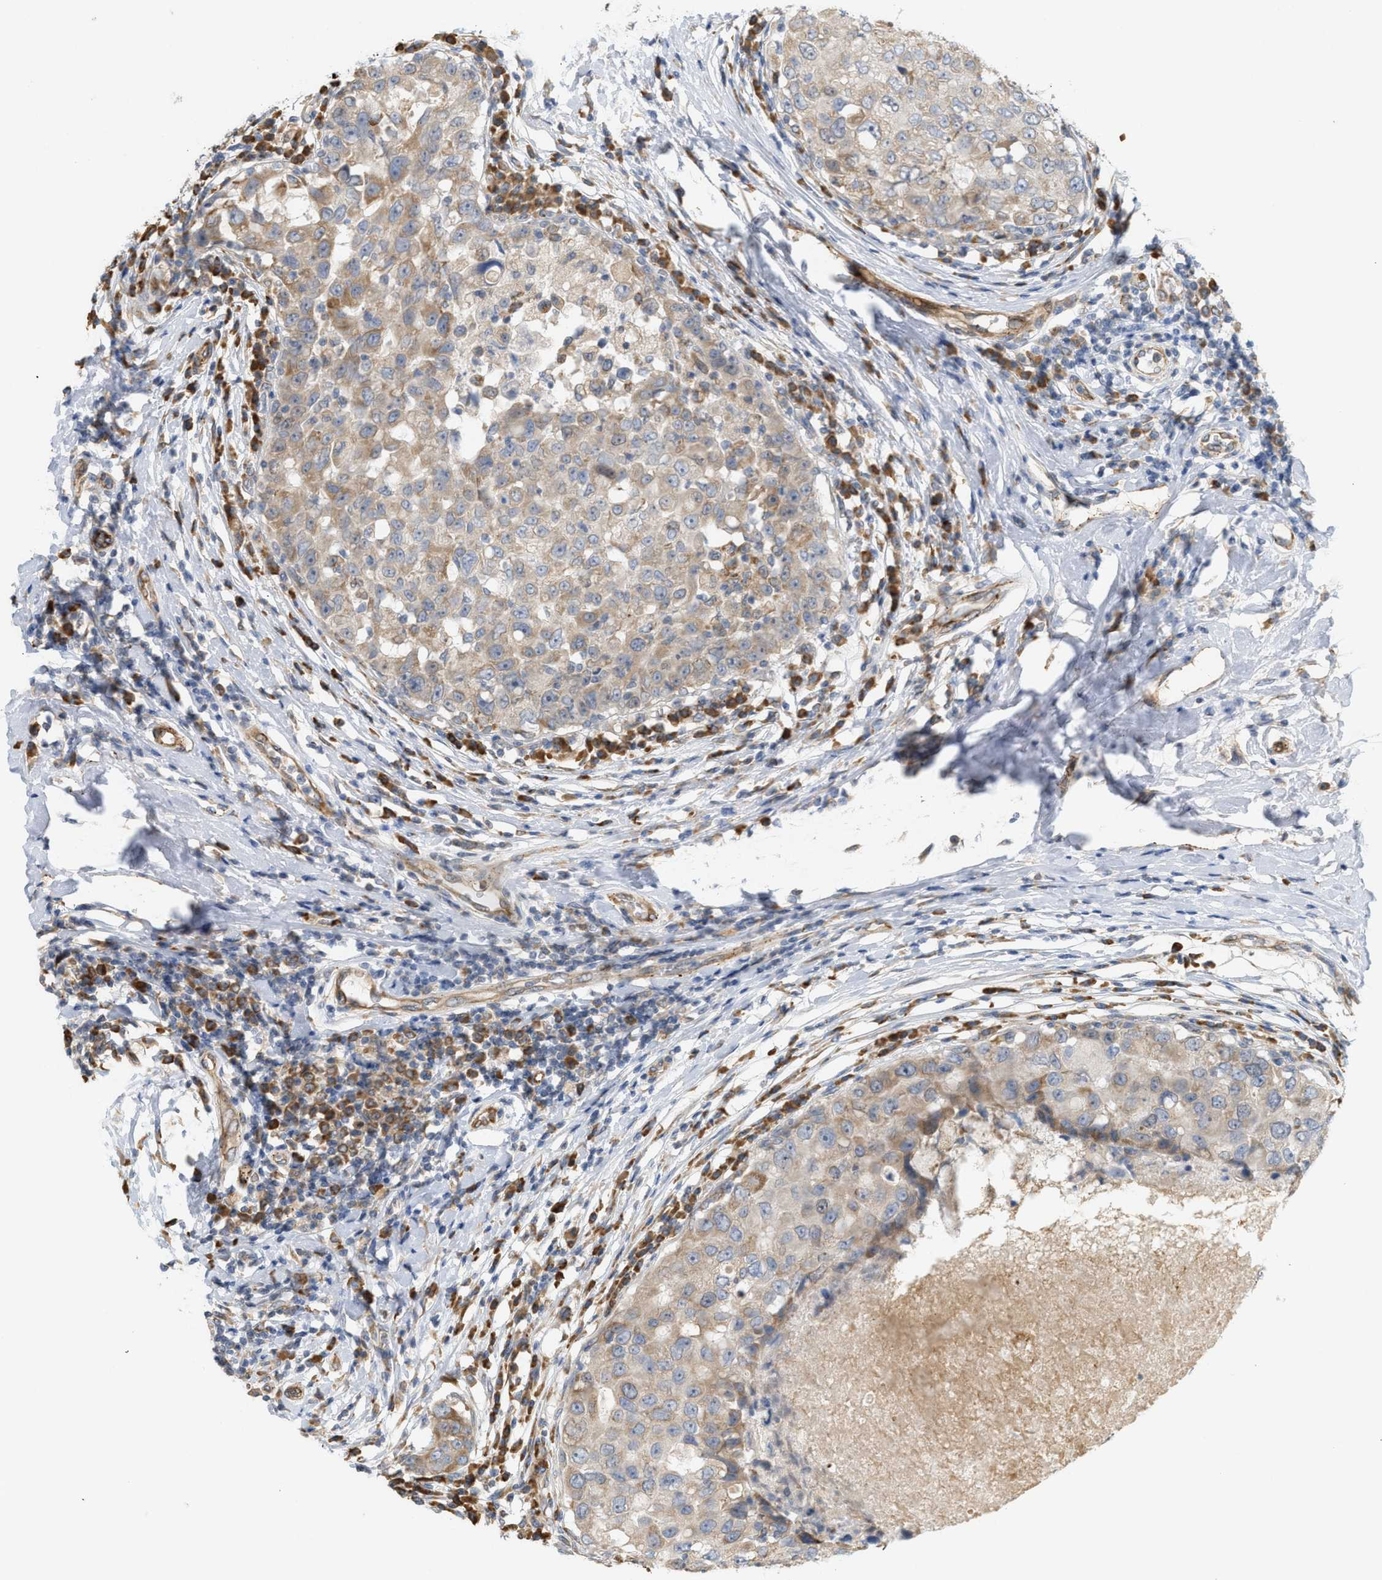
{"staining": {"intensity": "moderate", "quantity": ">75%", "location": "cytoplasmic/membranous"}, "tissue": "breast cancer", "cell_type": "Tumor cells", "image_type": "cancer", "snomed": [{"axis": "morphology", "description": "Duct carcinoma"}, {"axis": "topography", "description": "Breast"}], "caption": "Brown immunohistochemical staining in breast infiltrating ductal carcinoma demonstrates moderate cytoplasmic/membranous expression in approximately >75% of tumor cells. (DAB (3,3'-diaminobenzidine) IHC, brown staining for protein, blue staining for nuclei).", "gene": "SVOP", "patient": {"sex": "female", "age": 27}}